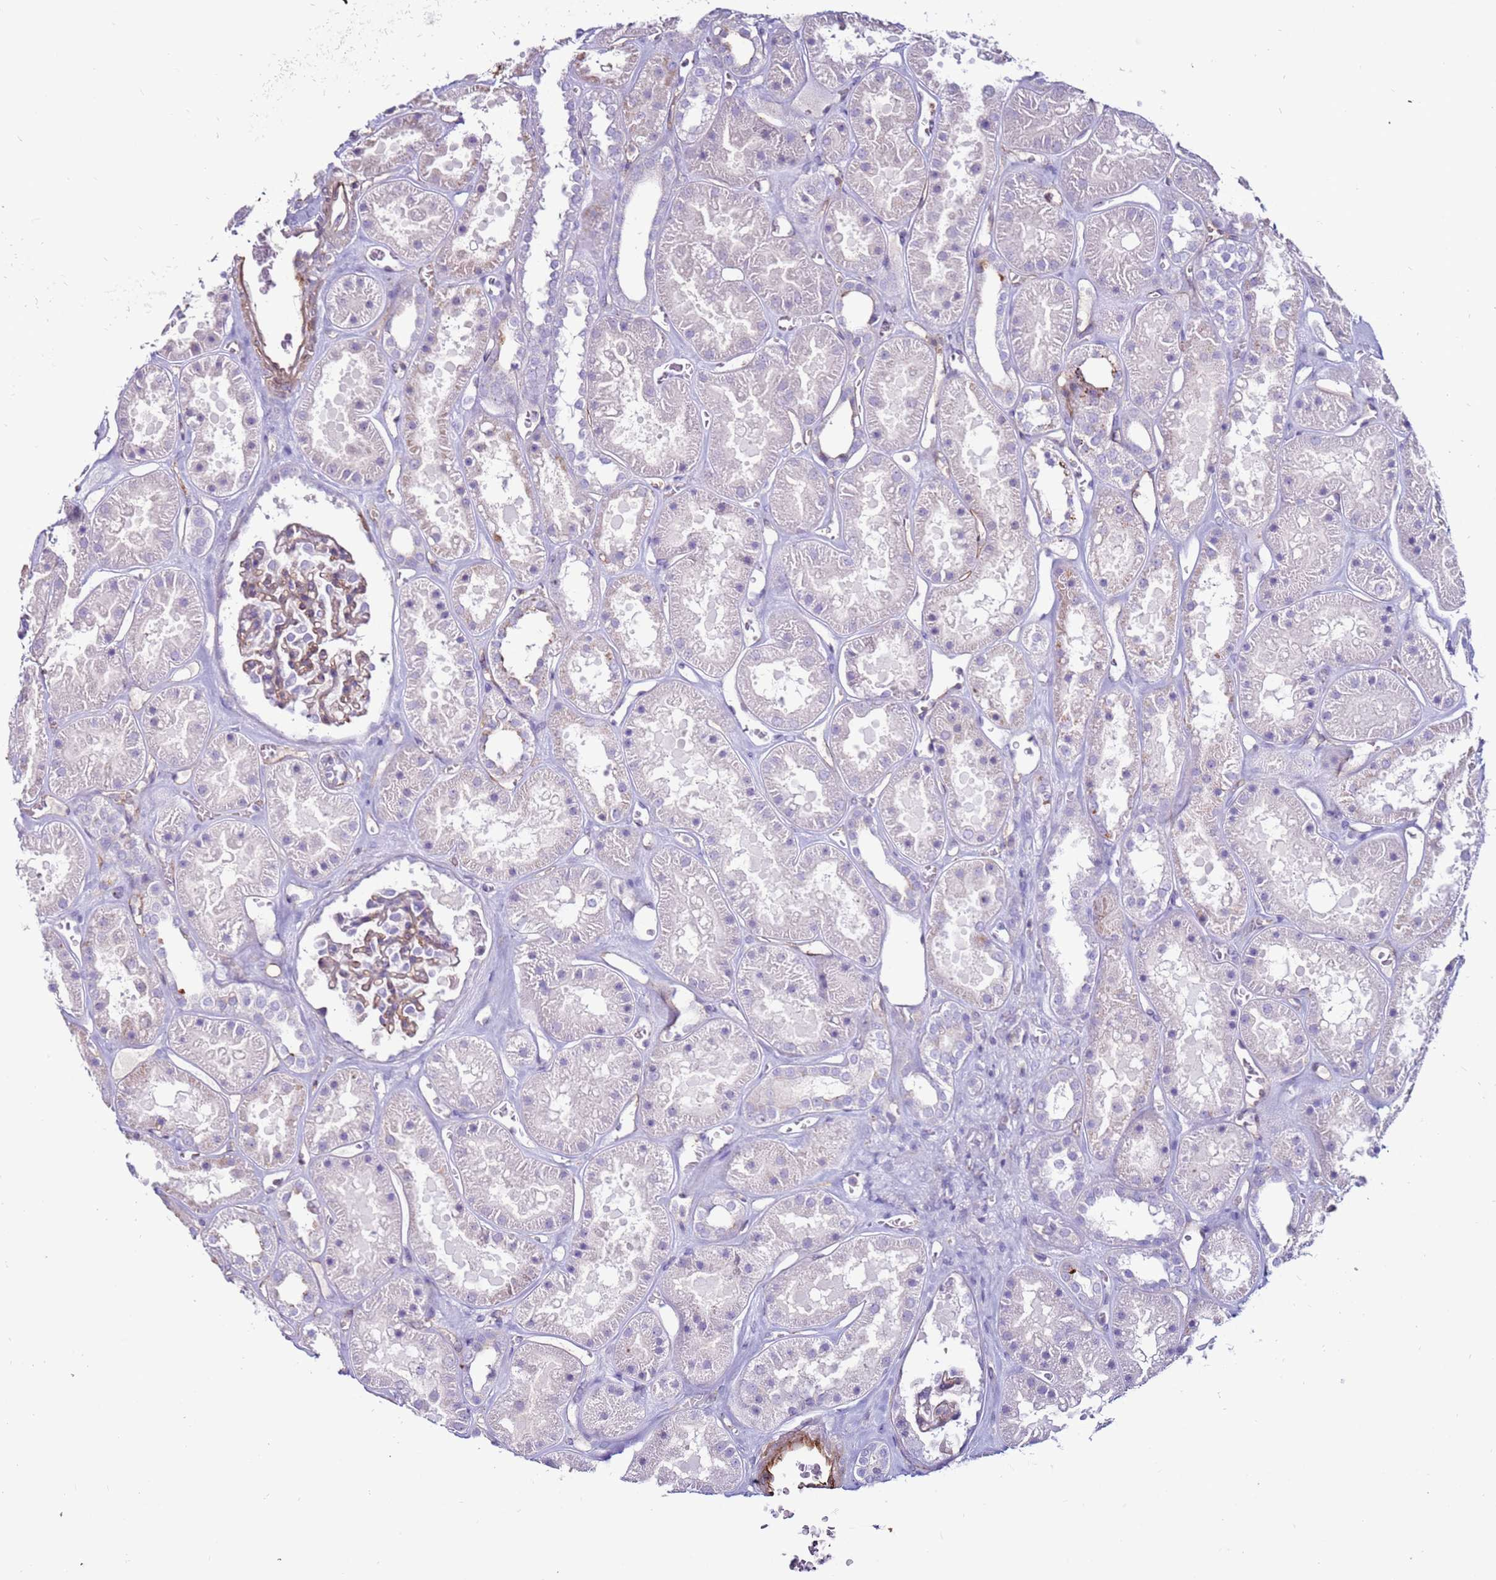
{"staining": {"intensity": "weak", "quantity": "25%-75%", "location": "cytoplasmic/membranous"}, "tissue": "kidney", "cell_type": "Cells in glomeruli", "image_type": "normal", "snomed": [{"axis": "morphology", "description": "Normal tissue, NOS"}, {"axis": "topography", "description": "Kidney"}], "caption": "DAB immunohistochemical staining of normal human kidney reveals weak cytoplasmic/membranous protein expression in approximately 25%-75% of cells in glomeruli.", "gene": "CLEC4M", "patient": {"sex": "female", "age": 41}}